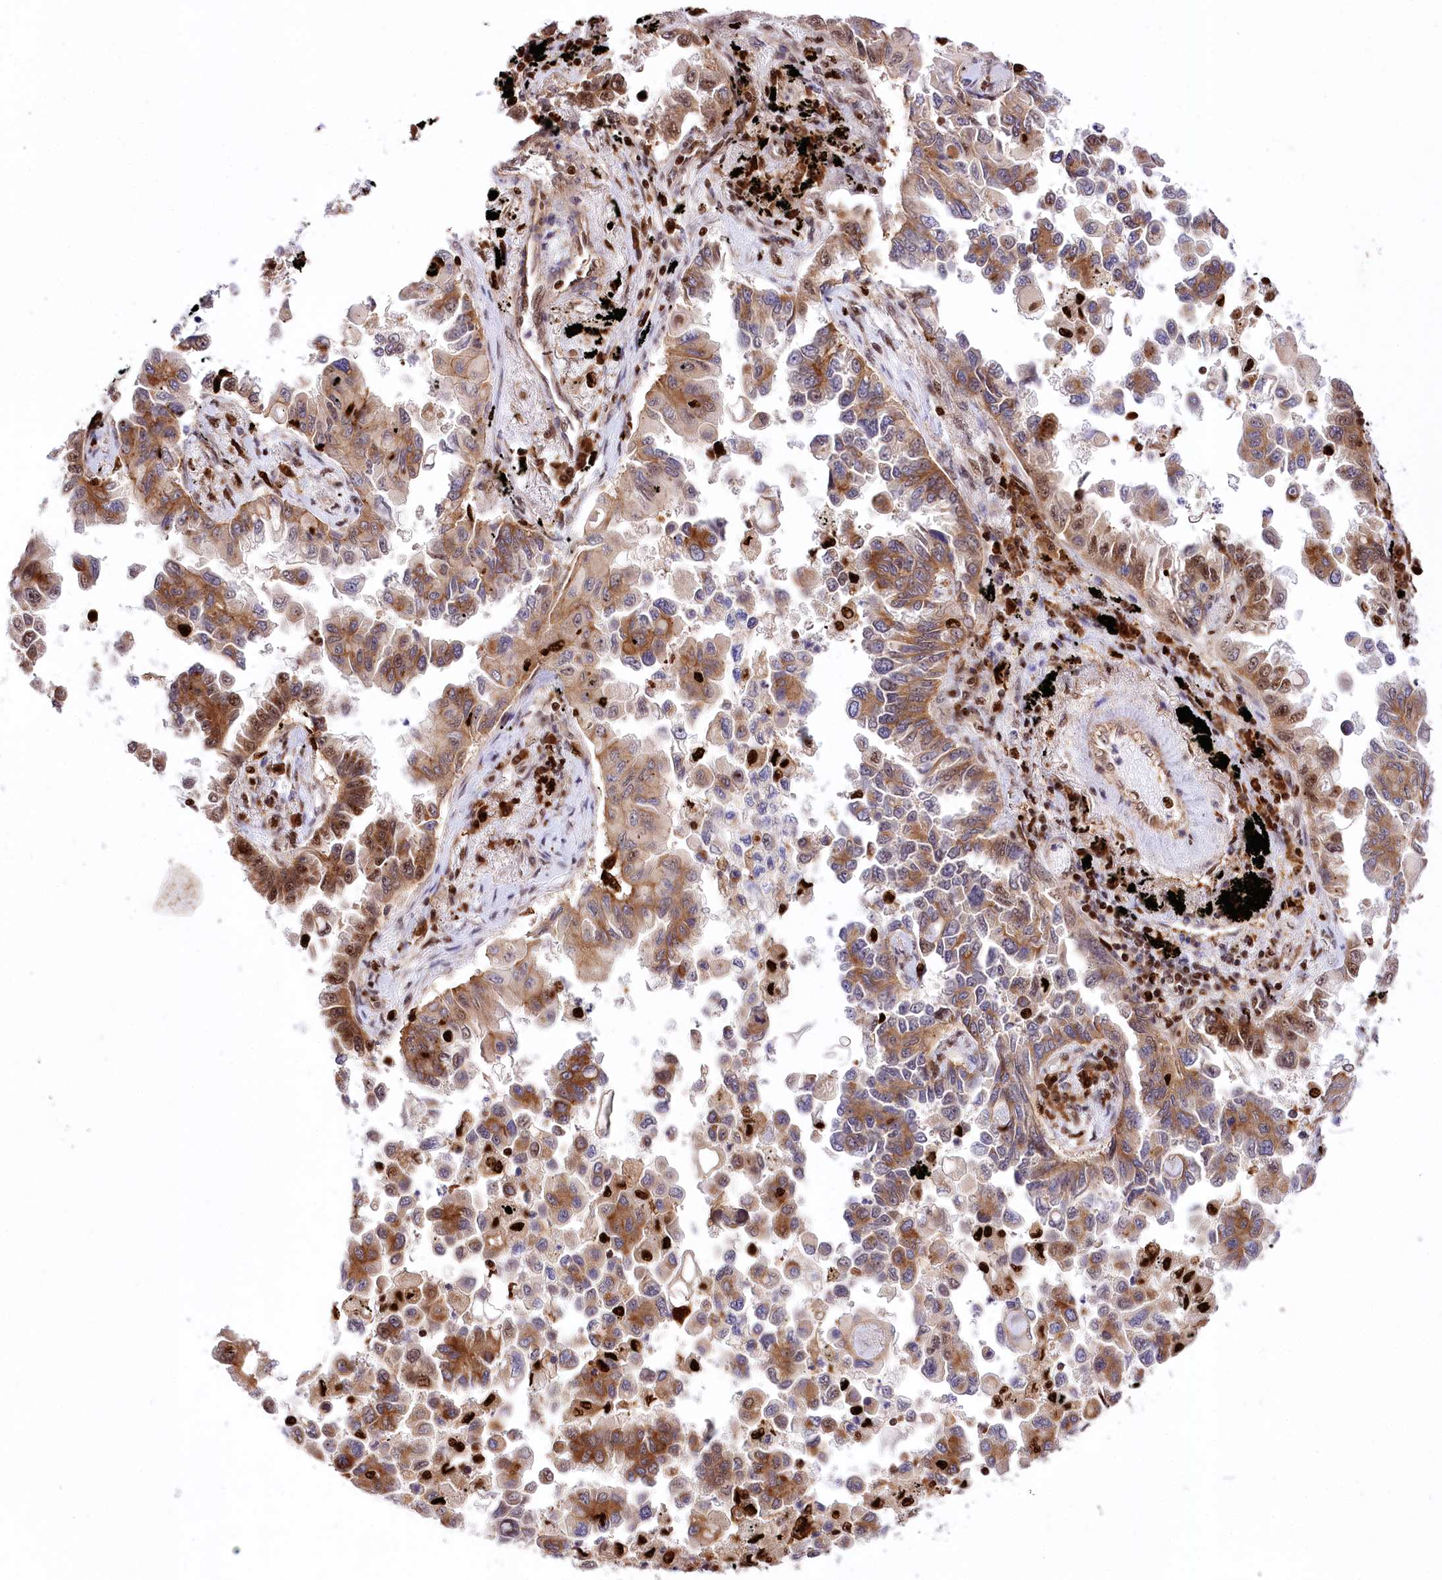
{"staining": {"intensity": "strong", "quantity": ">75%", "location": "cytoplasmic/membranous,nuclear"}, "tissue": "lung cancer", "cell_type": "Tumor cells", "image_type": "cancer", "snomed": [{"axis": "morphology", "description": "Adenocarcinoma, NOS"}, {"axis": "topography", "description": "Lung"}], "caption": "Brown immunohistochemical staining in lung adenocarcinoma exhibits strong cytoplasmic/membranous and nuclear staining in about >75% of tumor cells.", "gene": "FIGN", "patient": {"sex": "female", "age": 67}}